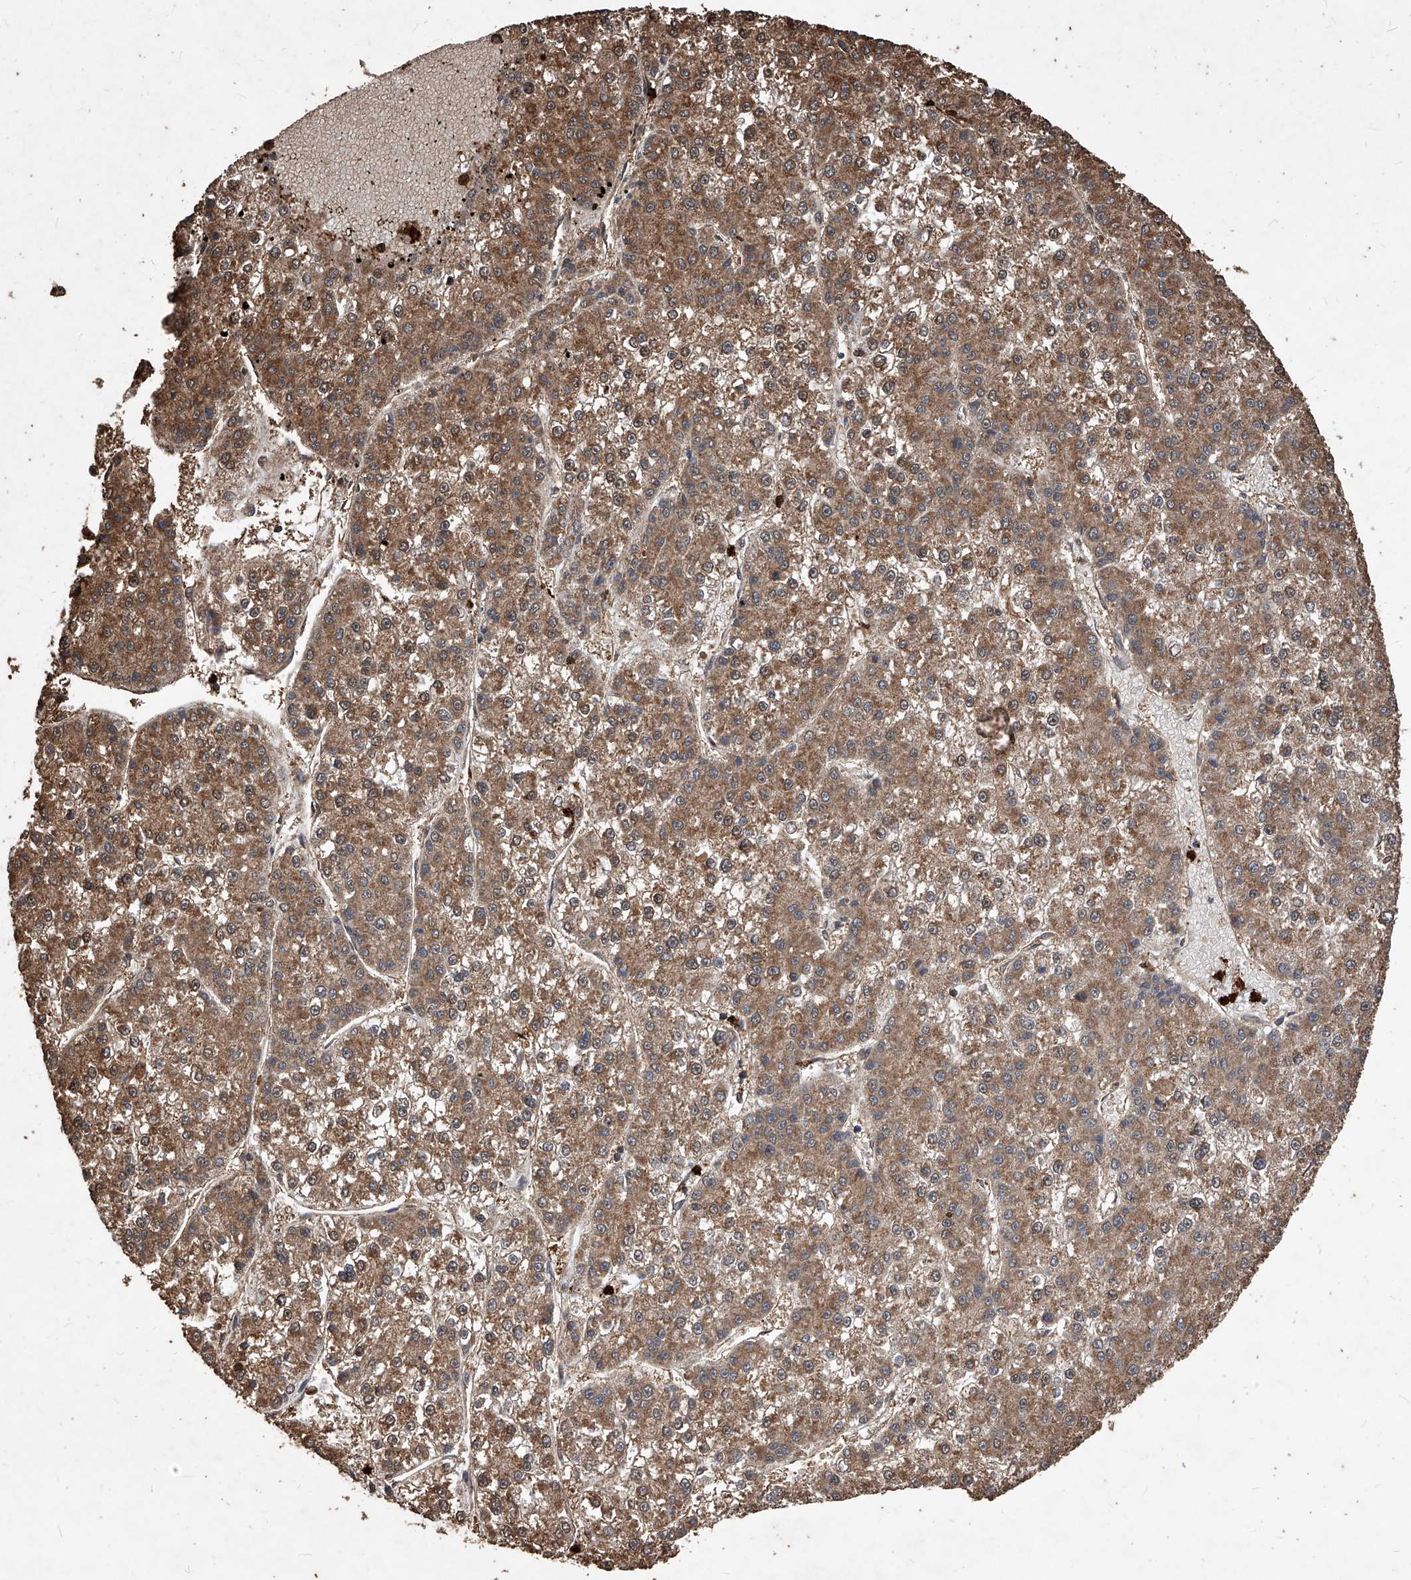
{"staining": {"intensity": "moderate", "quantity": ">75%", "location": "cytoplasmic/membranous"}, "tissue": "liver cancer", "cell_type": "Tumor cells", "image_type": "cancer", "snomed": [{"axis": "morphology", "description": "Carcinoma, Hepatocellular, NOS"}, {"axis": "topography", "description": "Liver"}], "caption": "This micrograph exhibits immunohistochemistry (IHC) staining of human liver cancer, with medium moderate cytoplasmic/membranous expression in approximately >75% of tumor cells.", "gene": "UCP2", "patient": {"sex": "female", "age": 73}}